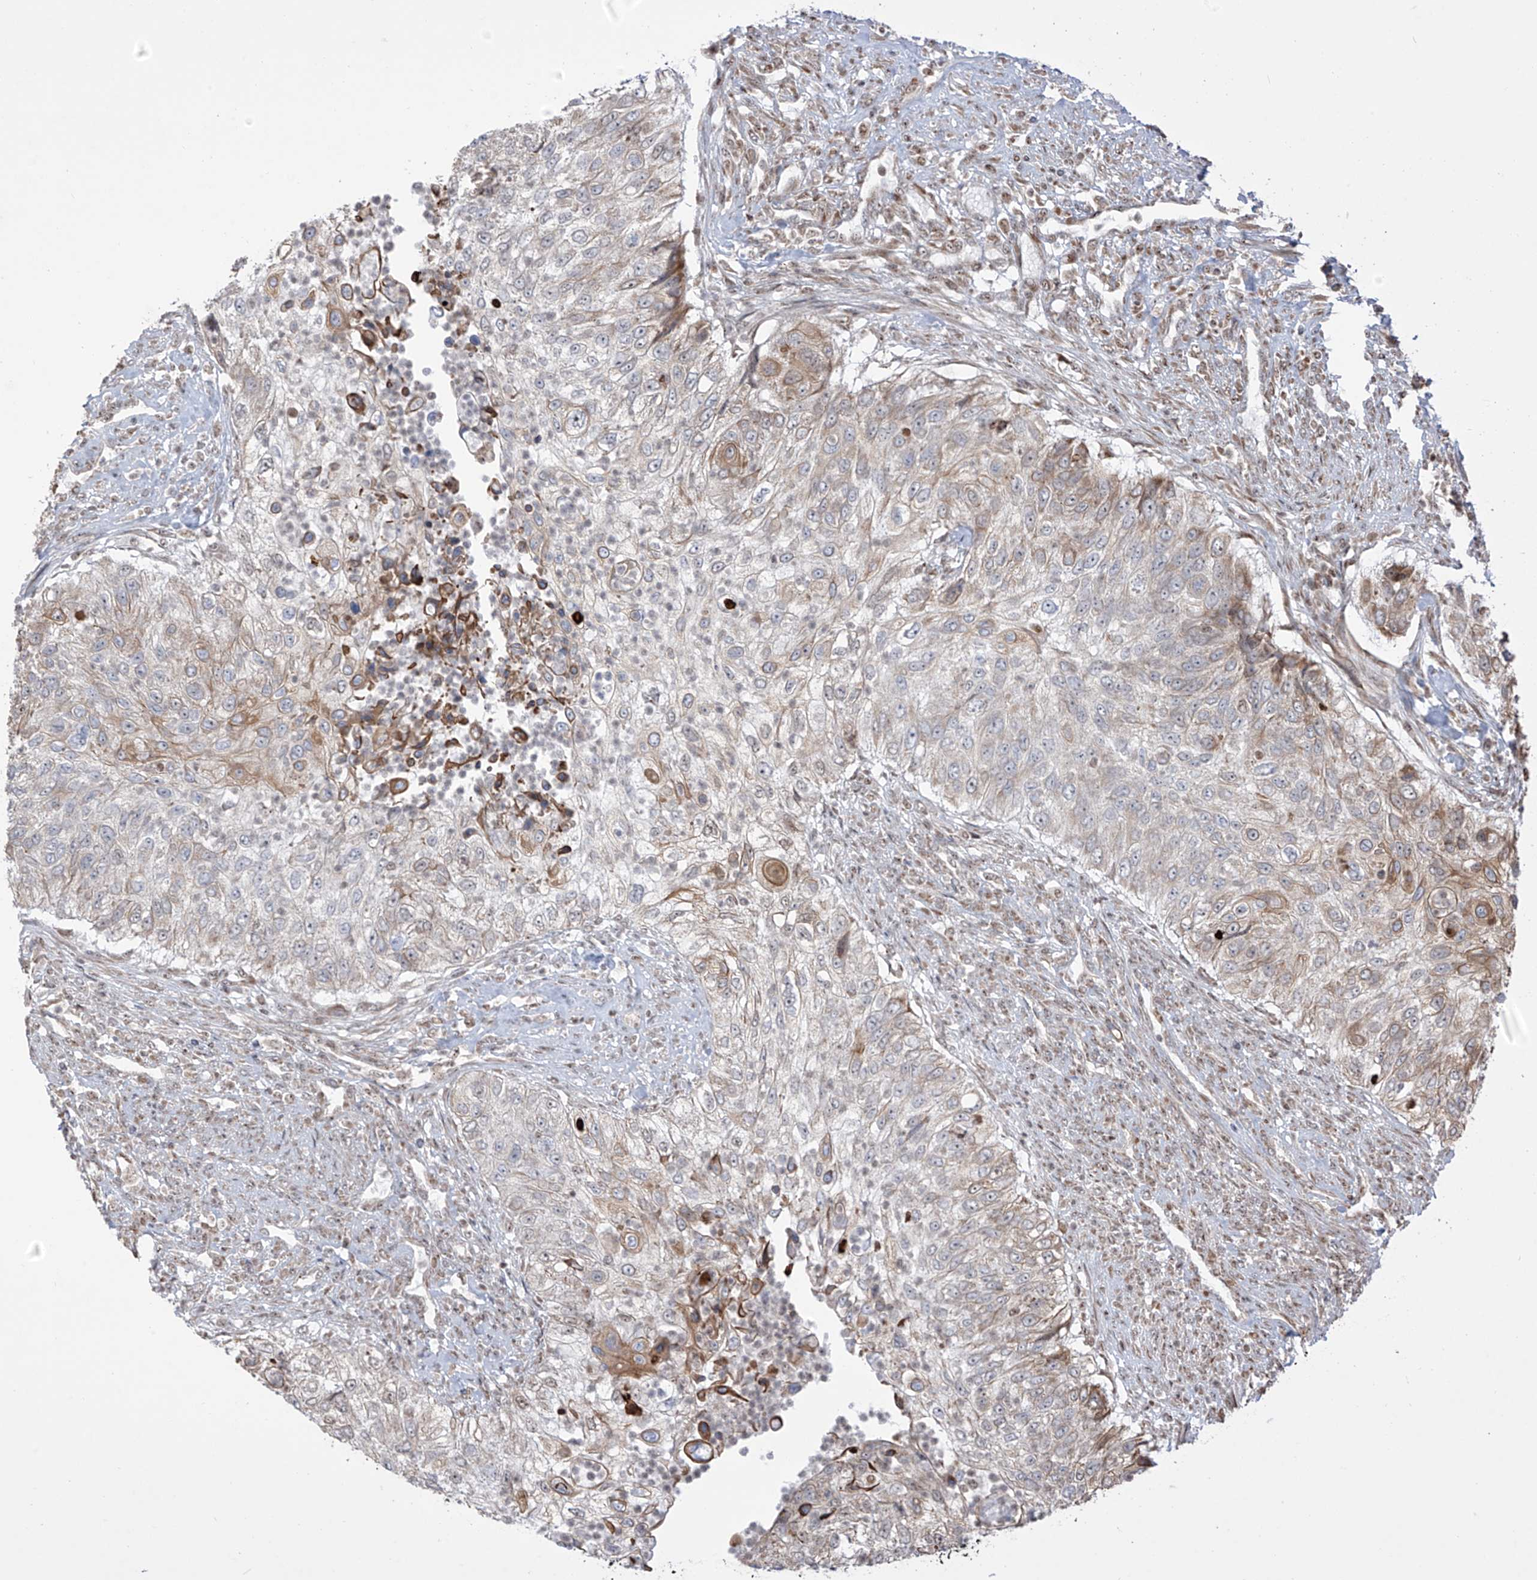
{"staining": {"intensity": "moderate", "quantity": "<25%", "location": "cytoplasmic/membranous"}, "tissue": "urothelial cancer", "cell_type": "Tumor cells", "image_type": "cancer", "snomed": [{"axis": "morphology", "description": "Urothelial carcinoma, High grade"}, {"axis": "topography", "description": "Urinary bladder"}], "caption": "Immunohistochemistry (IHC) staining of urothelial carcinoma (high-grade), which displays low levels of moderate cytoplasmic/membranous staining in approximately <25% of tumor cells indicating moderate cytoplasmic/membranous protein positivity. The staining was performed using DAB (3,3'-diaminobenzidine) (brown) for protein detection and nuclei were counterstained in hematoxylin (blue).", "gene": "ZBTB8A", "patient": {"sex": "female", "age": 60}}